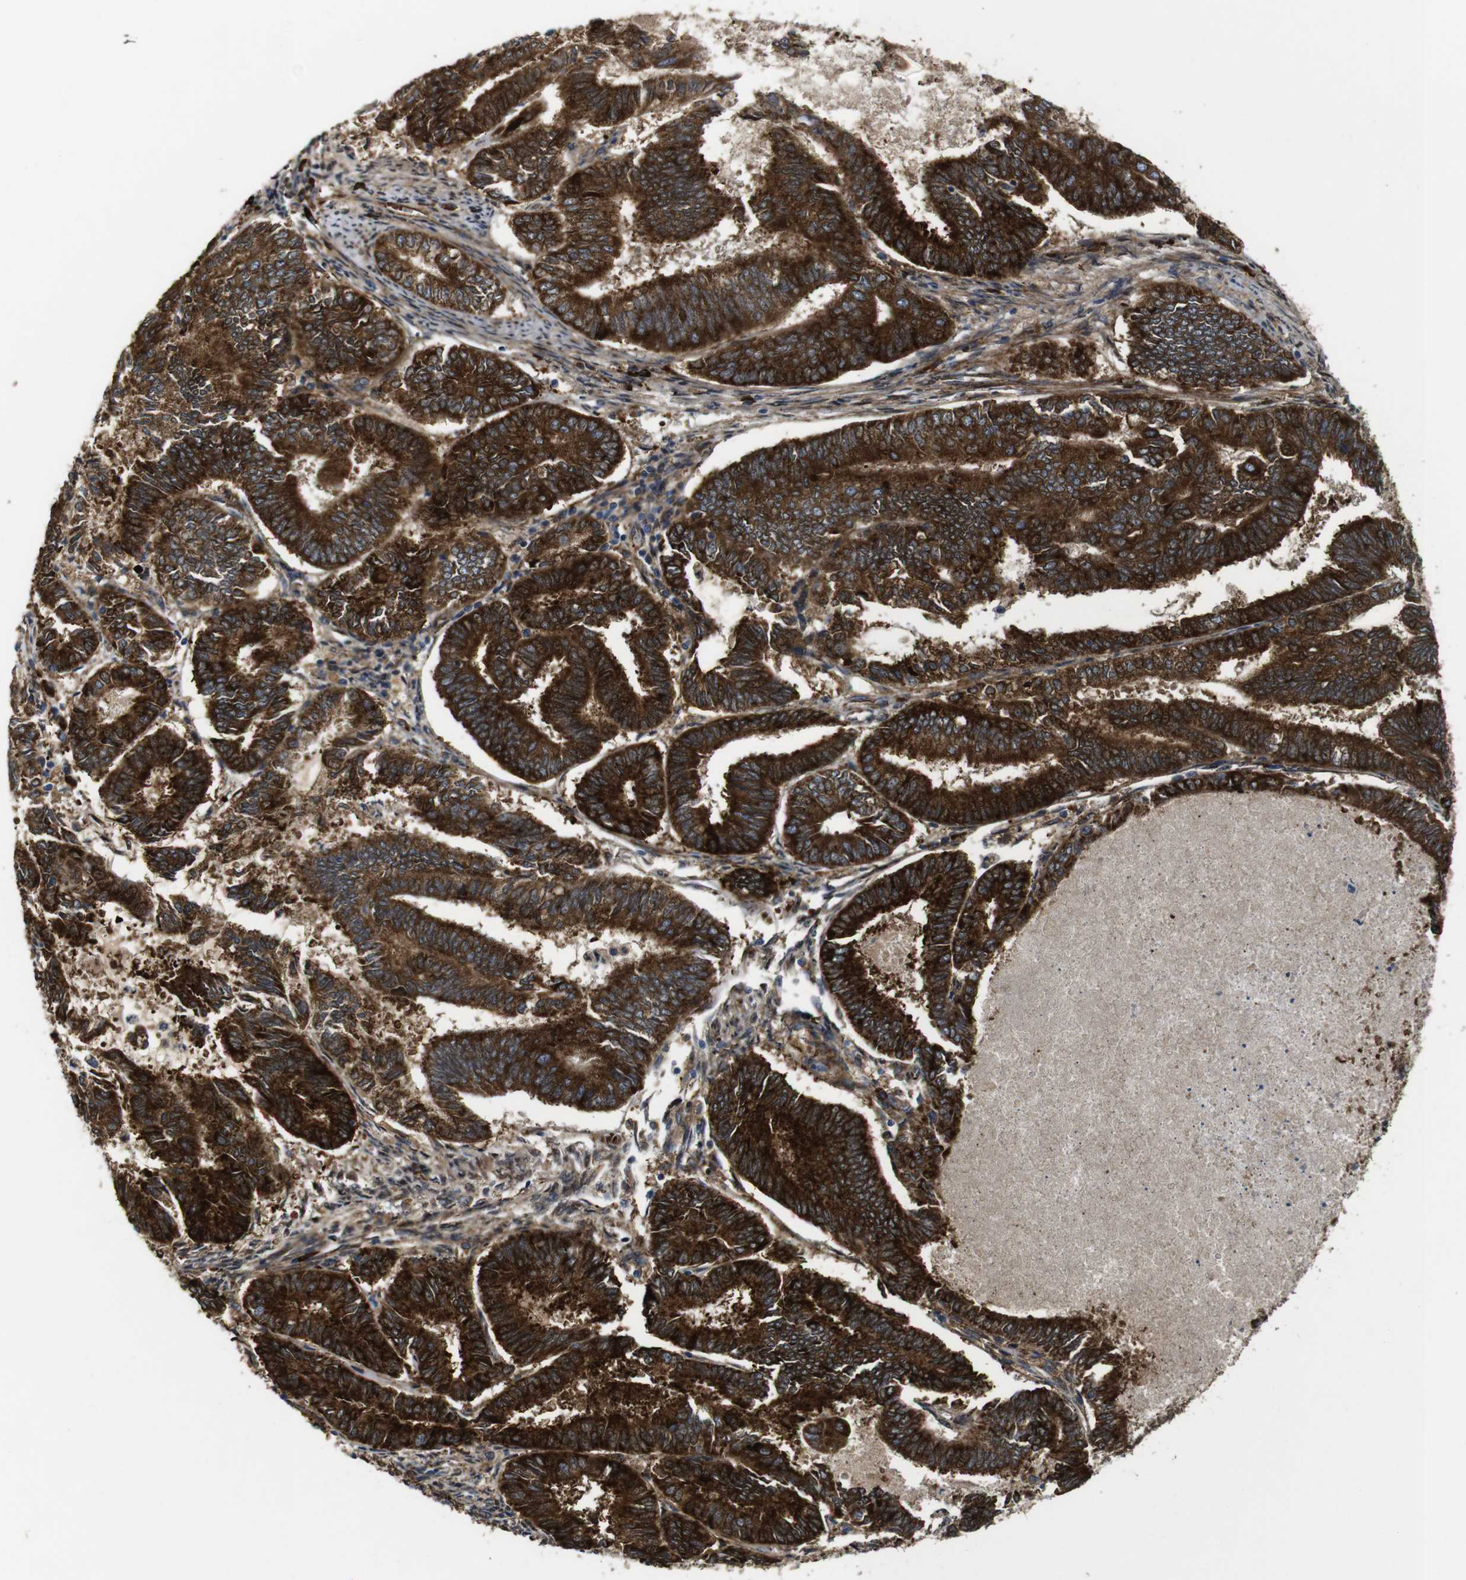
{"staining": {"intensity": "strong", "quantity": ">75%", "location": "cytoplasmic/membranous"}, "tissue": "endometrial cancer", "cell_type": "Tumor cells", "image_type": "cancer", "snomed": [{"axis": "morphology", "description": "Adenocarcinoma, NOS"}, {"axis": "topography", "description": "Endometrium"}], "caption": "About >75% of tumor cells in adenocarcinoma (endometrial) show strong cytoplasmic/membranous protein positivity as visualized by brown immunohistochemical staining.", "gene": "UBE2G2", "patient": {"sex": "female", "age": 86}}